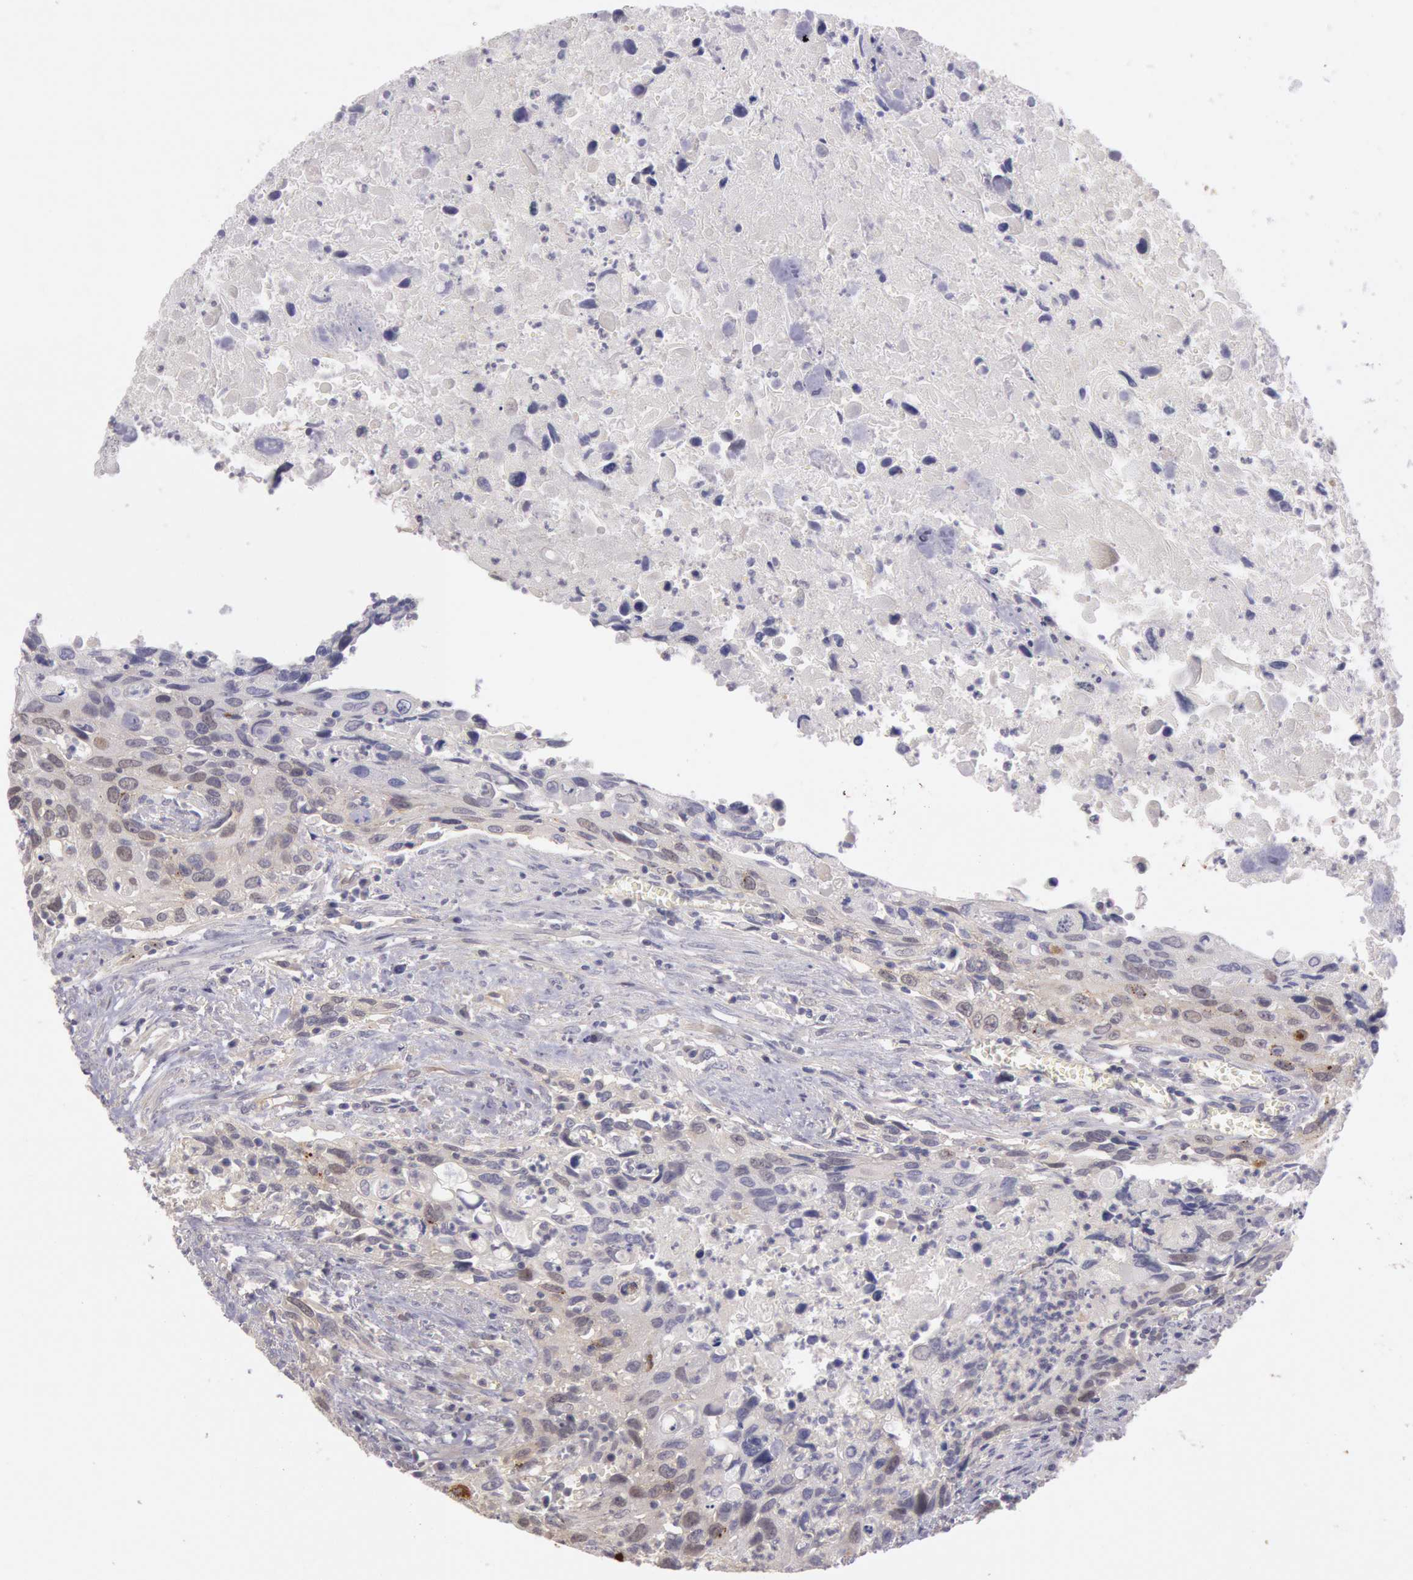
{"staining": {"intensity": "negative", "quantity": "none", "location": "none"}, "tissue": "urothelial cancer", "cell_type": "Tumor cells", "image_type": "cancer", "snomed": [{"axis": "morphology", "description": "Urothelial carcinoma, High grade"}, {"axis": "topography", "description": "Urinary bladder"}], "caption": "This is an immunohistochemistry image of human high-grade urothelial carcinoma. There is no expression in tumor cells.", "gene": "AMOTL1", "patient": {"sex": "male", "age": 71}}